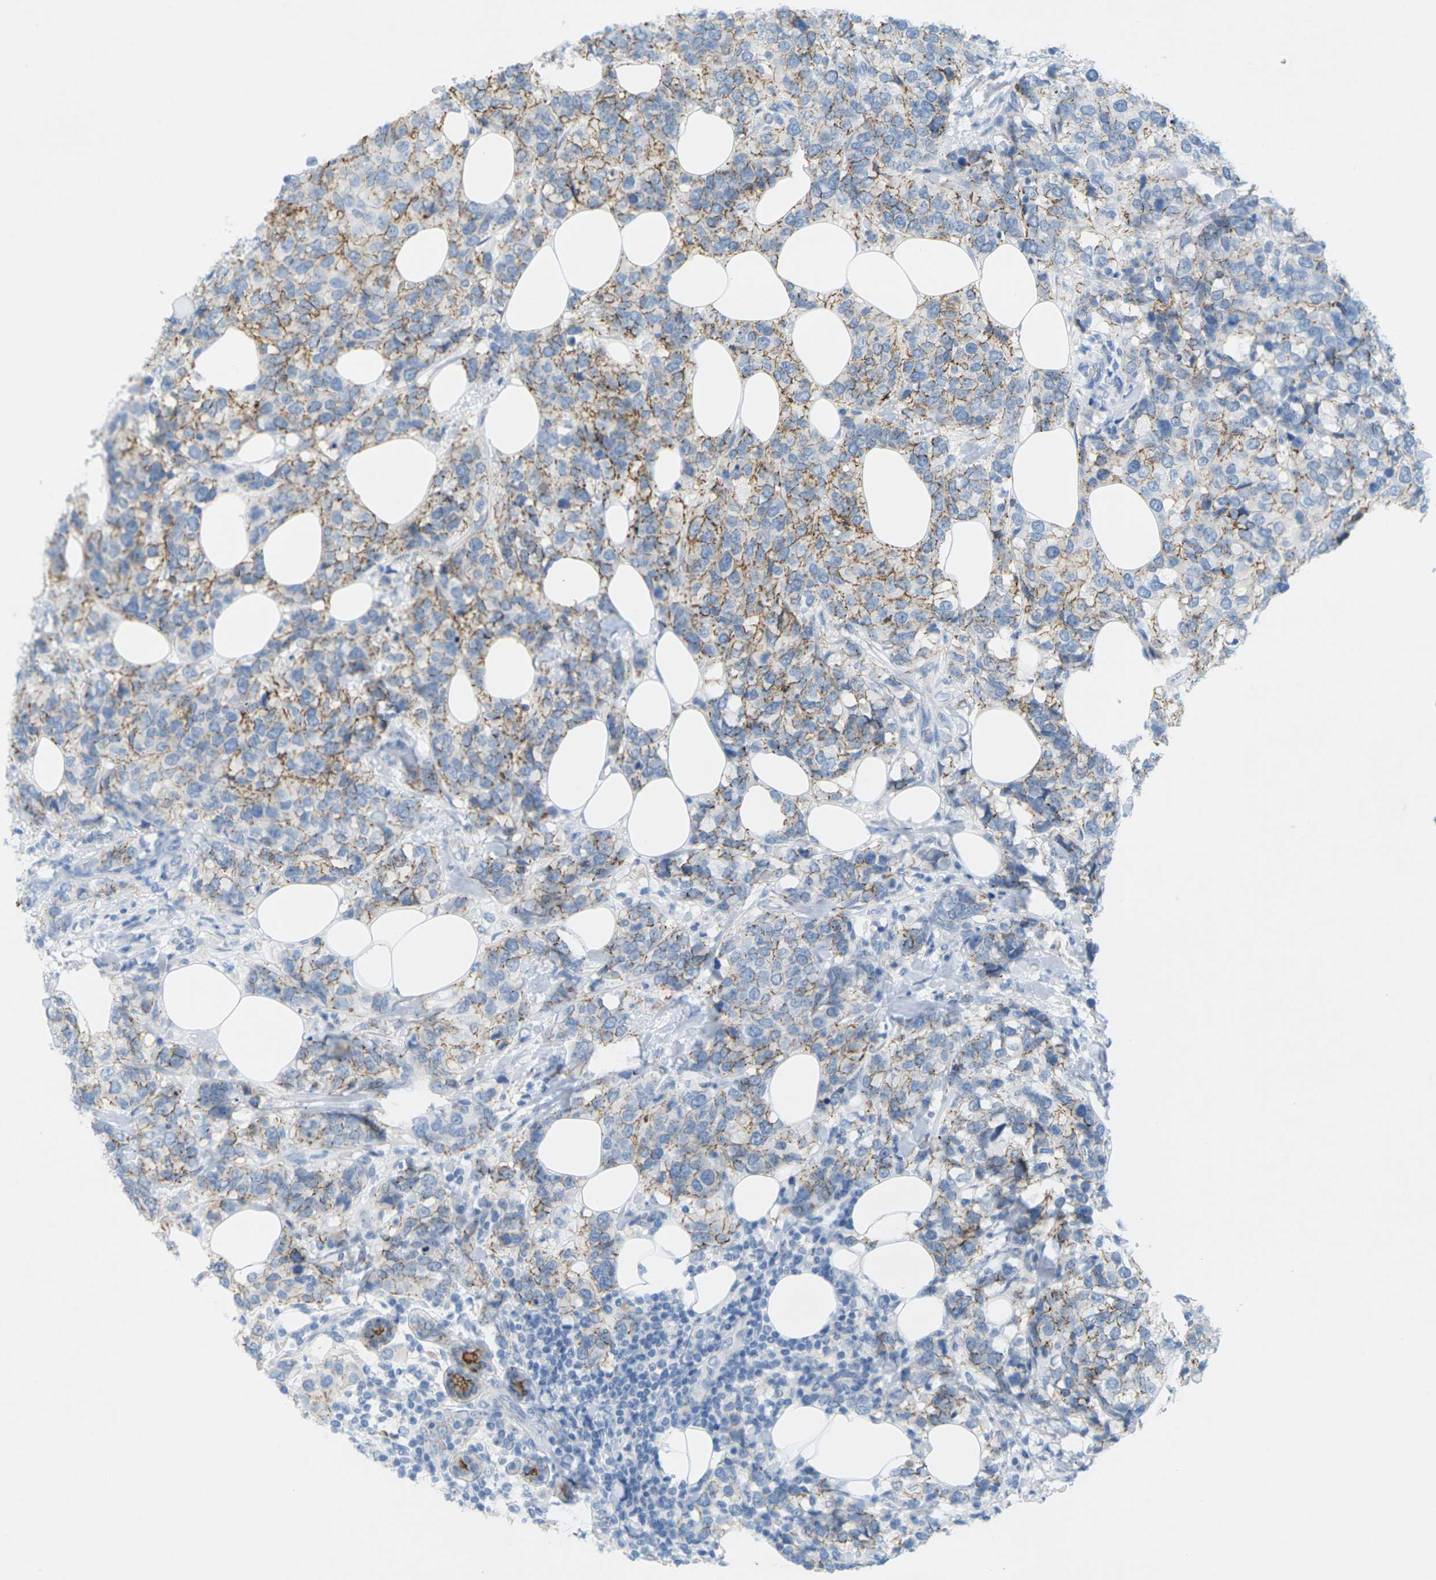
{"staining": {"intensity": "moderate", "quantity": "25%-75%", "location": "cytoplasmic/membranous"}, "tissue": "breast cancer", "cell_type": "Tumor cells", "image_type": "cancer", "snomed": [{"axis": "morphology", "description": "Lobular carcinoma"}, {"axis": "topography", "description": "Breast"}], "caption": "The histopathology image exhibits immunohistochemical staining of breast lobular carcinoma. There is moderate cytoplasmic/membranous expression is present in approximately 25%-75% of tumor cells. (DAB = brown stain, brightfield microscopy at high magnification).", "gene": "CLDN3", "patient": {"sex": "female", "age": 59}}